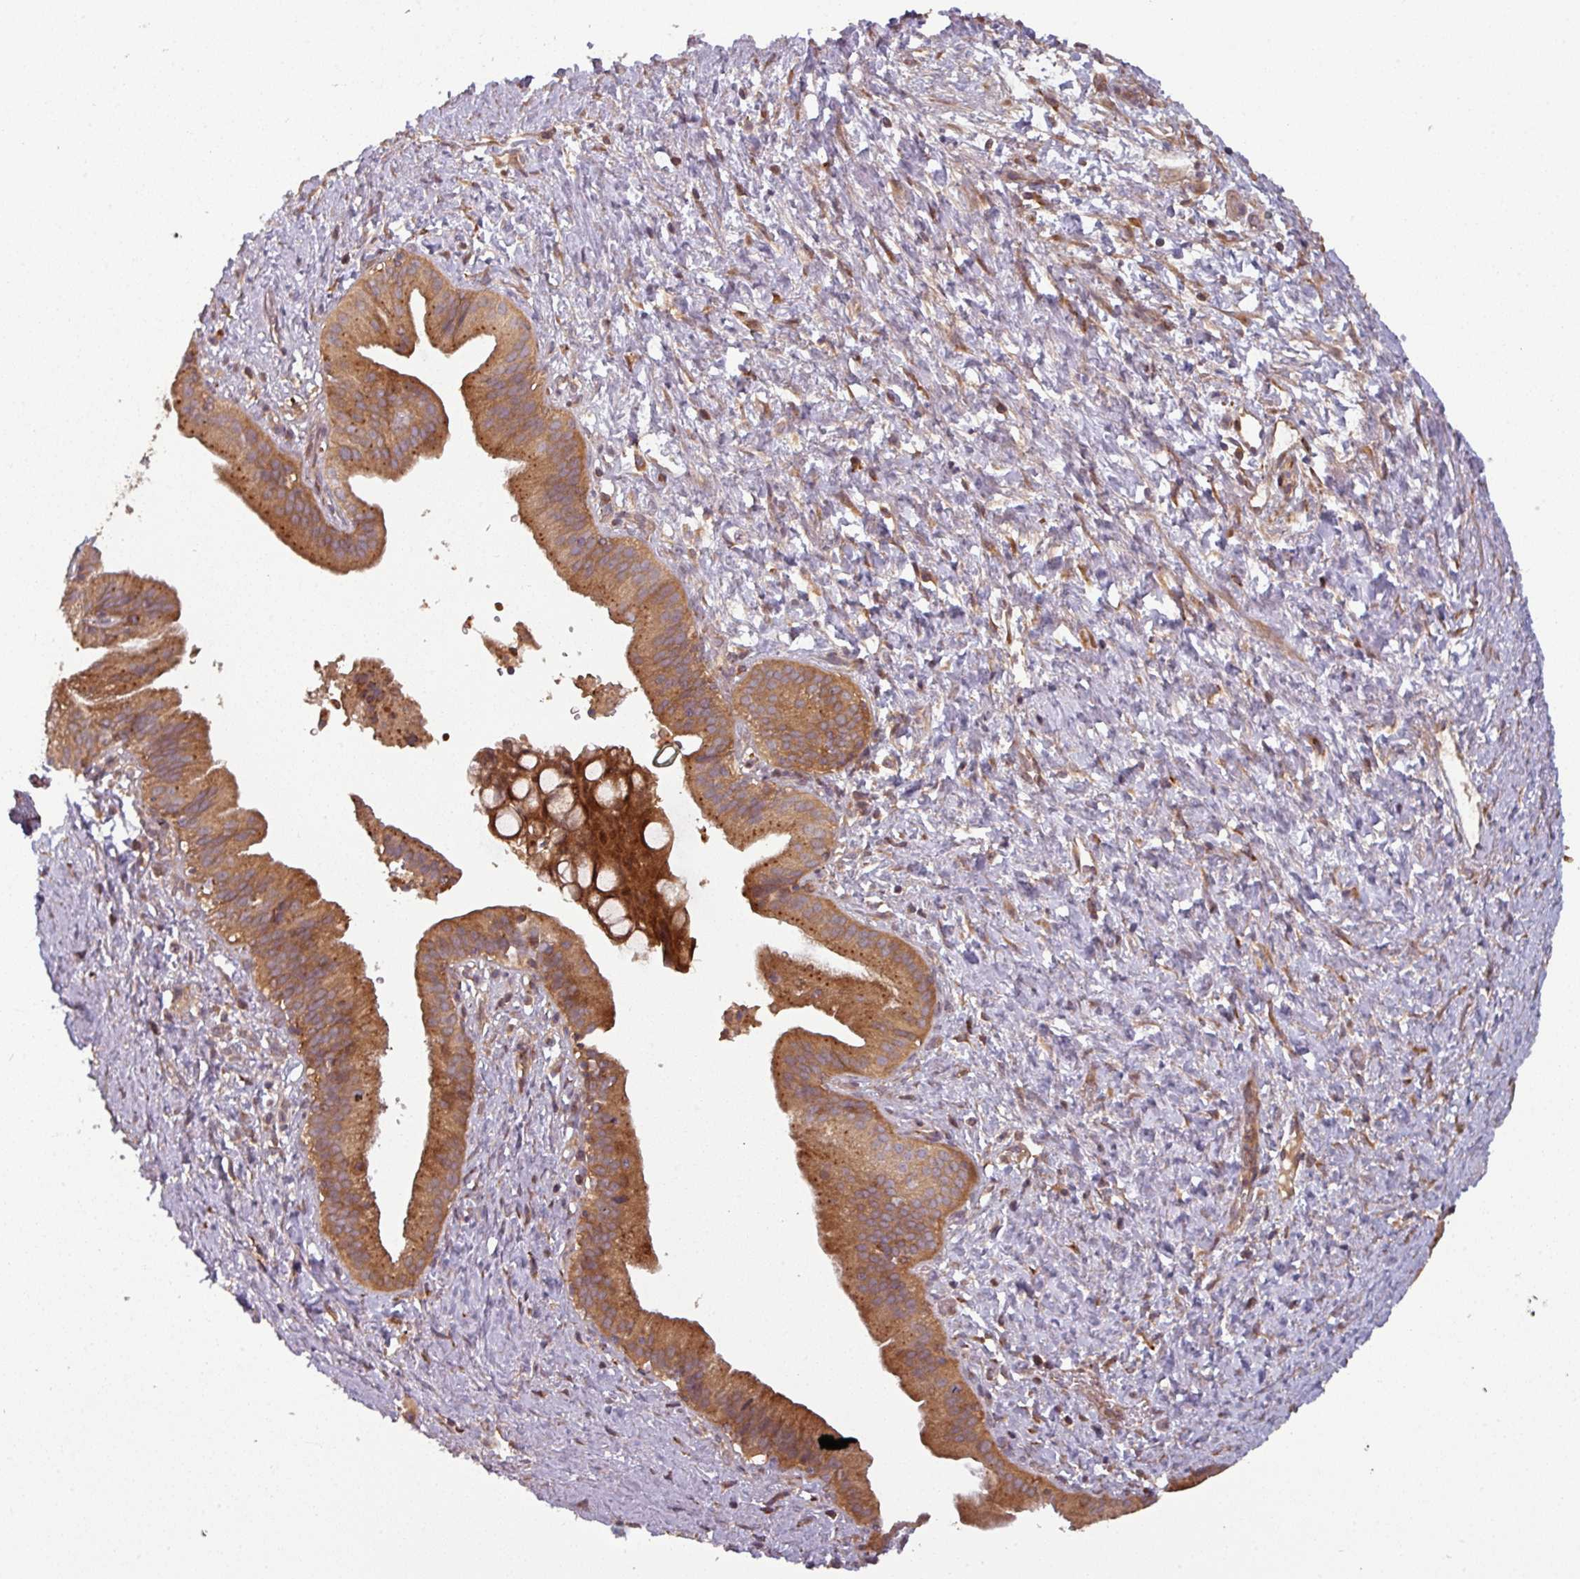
{"staining": {"intensity": "moderate", "quantity": ">75%", "location": "cytoplasmic/membranous"}, "tissue": "pancreatic cancer", "cell_type": "Tumor cells", "image_type": "cancer", "snomed": [{"axis": "morphology", "description": "Adenocarcinoma, NOS"}, {"axis": "topography", "description": "Pancreas"}], "caption": "IHC photomicrograph of pancreatic cancer (adenocarcinoma) stained for a protein (brown), which demonstrates medium levels of moderate cytoplasmic/membranous positivity in approximately >75% of tumor cells.", "gene": "GSKIP", "patient": {"sex": "male", "age": 68}}